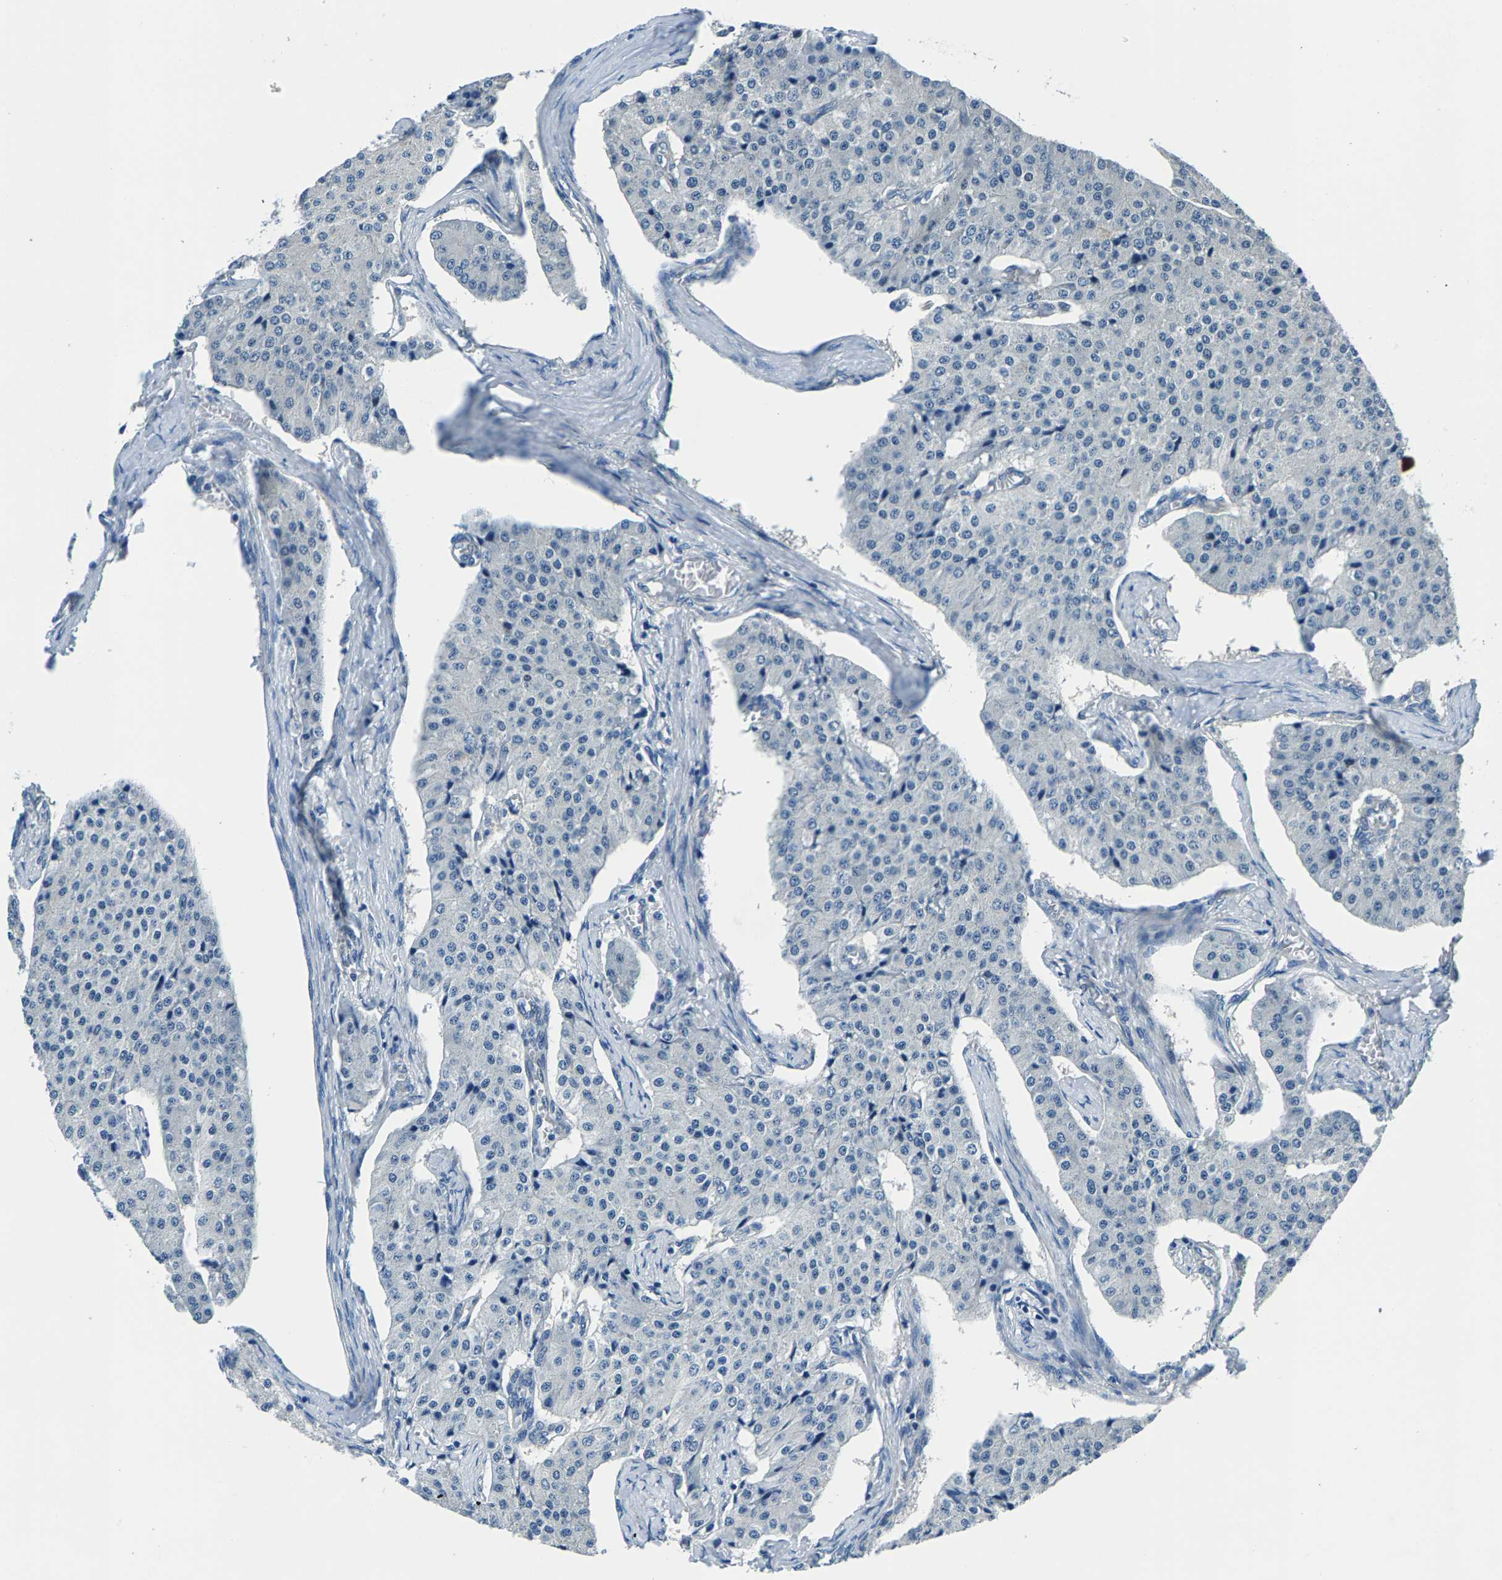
{"staining": {"intensity": "negative", "quantity": "none", "location": "none"}, "tissue": "carcinoid", "cell_type": "Tumor cells", "image_type": "cancer", "snomed": [{"axis": "morphology", "description": "Carcinoid, malignant, NOS"}, {"axis": "topography", "description": "Colon"}], "caption": "Tumor cells show no significant positivity in carcinoid.", "gene": "CDRT4", "patient": {"sex": "female", "age": 52}}